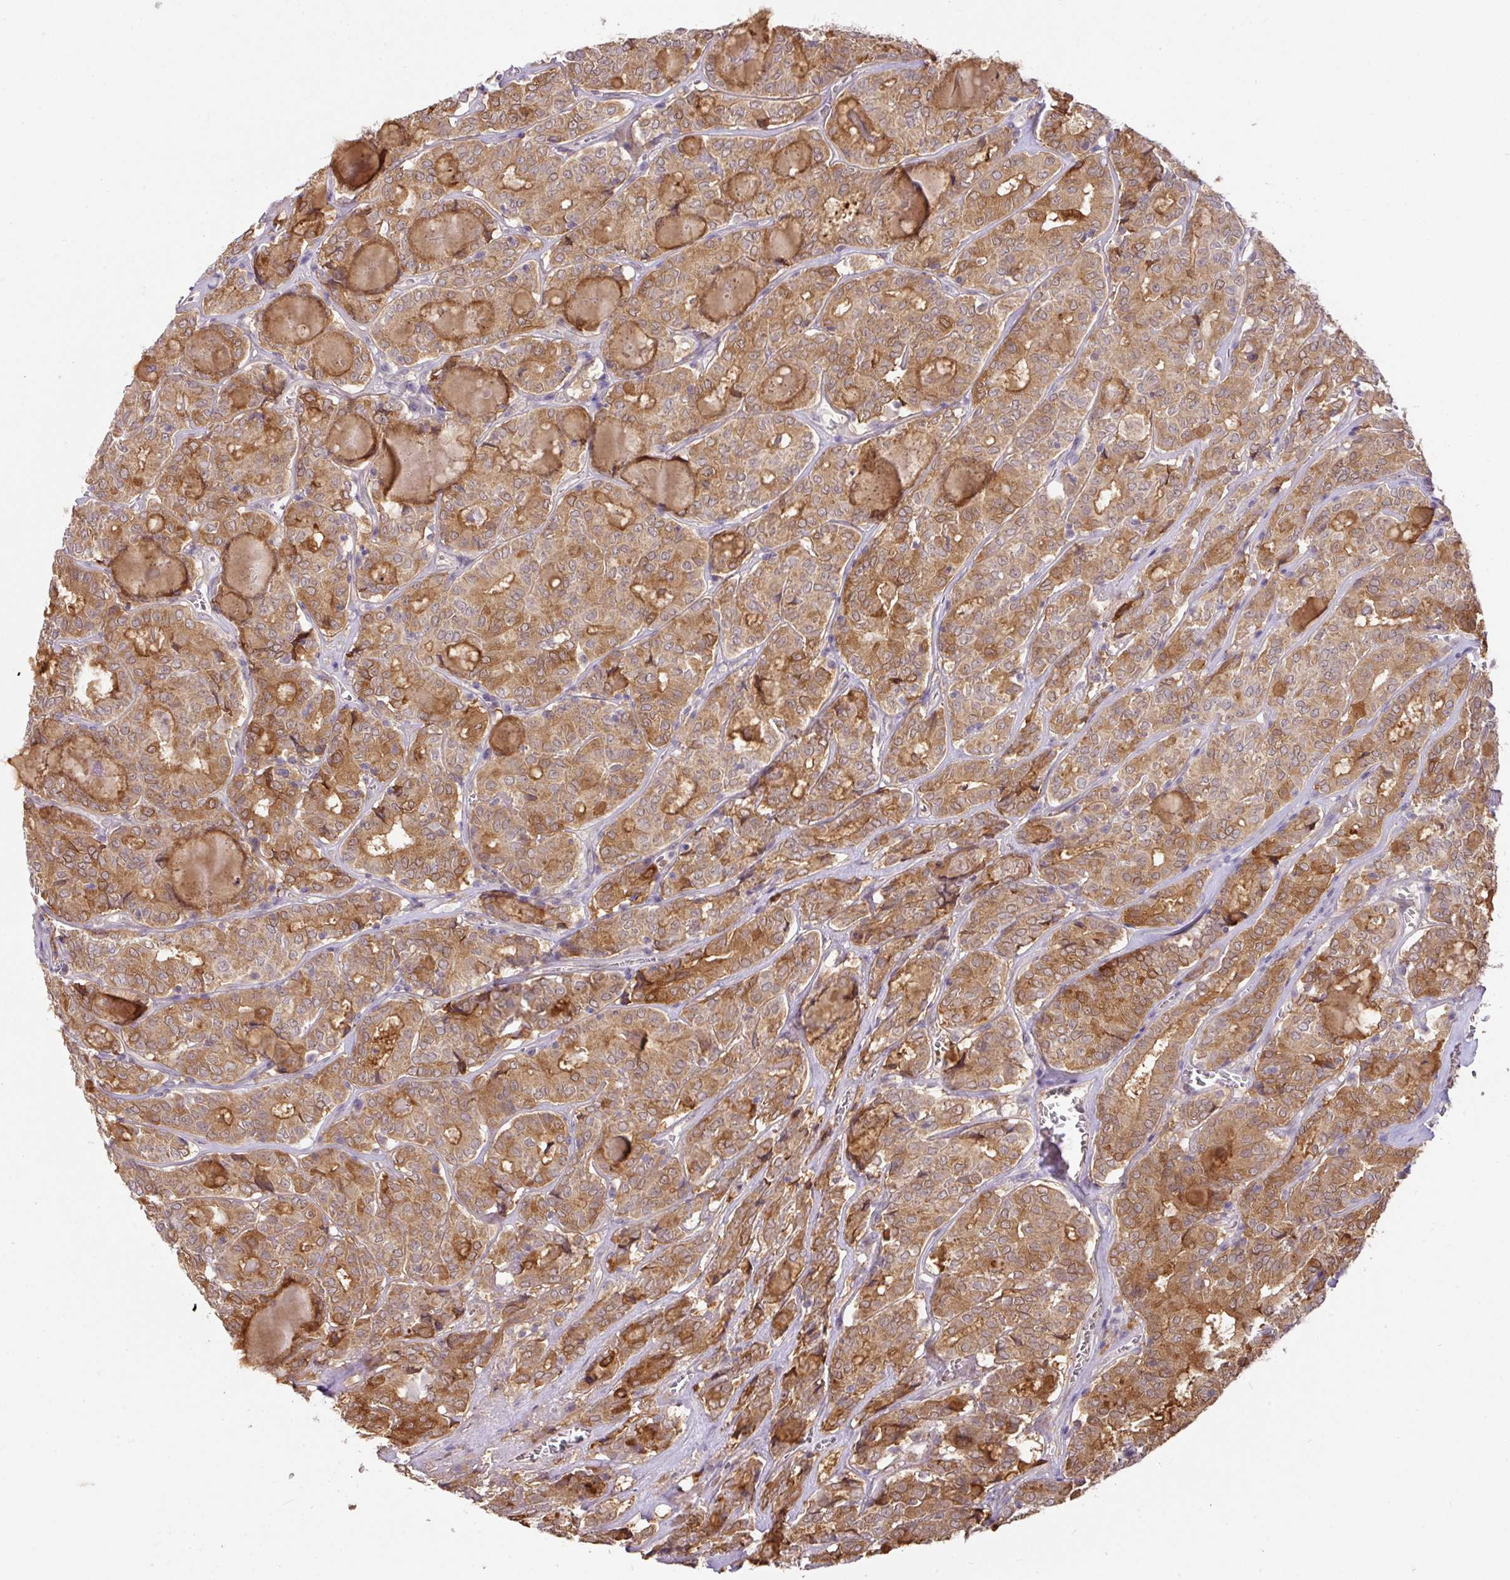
{"staining": {"intensity": "moderate", "quantity": ">75%", "location": "cytoplasmic/membranous"}, "tissue": "thyroid cancer", "cell_type": "Tumor cells", "image_type": "cancer", "snomed": [{"axis": "morphology", "description": "Papillary adenocarcinoma, NOS"}, {"axis": "topography", "description": "Thyroid gland"}], "caption": "Immunohistochemistry (IHC) image of neoplastic tissue: papillary adenocarcinoma (thyroid) stained using immunohistochemistry reveals medium levels of moderate protein expression localized specifically in the cytoplasmic/membranous of tumor cells, appearing as a cytoplasmic/membranous brown color.", "gene": "GCNT7", "patient": {"sex": "female", "age": 72}}